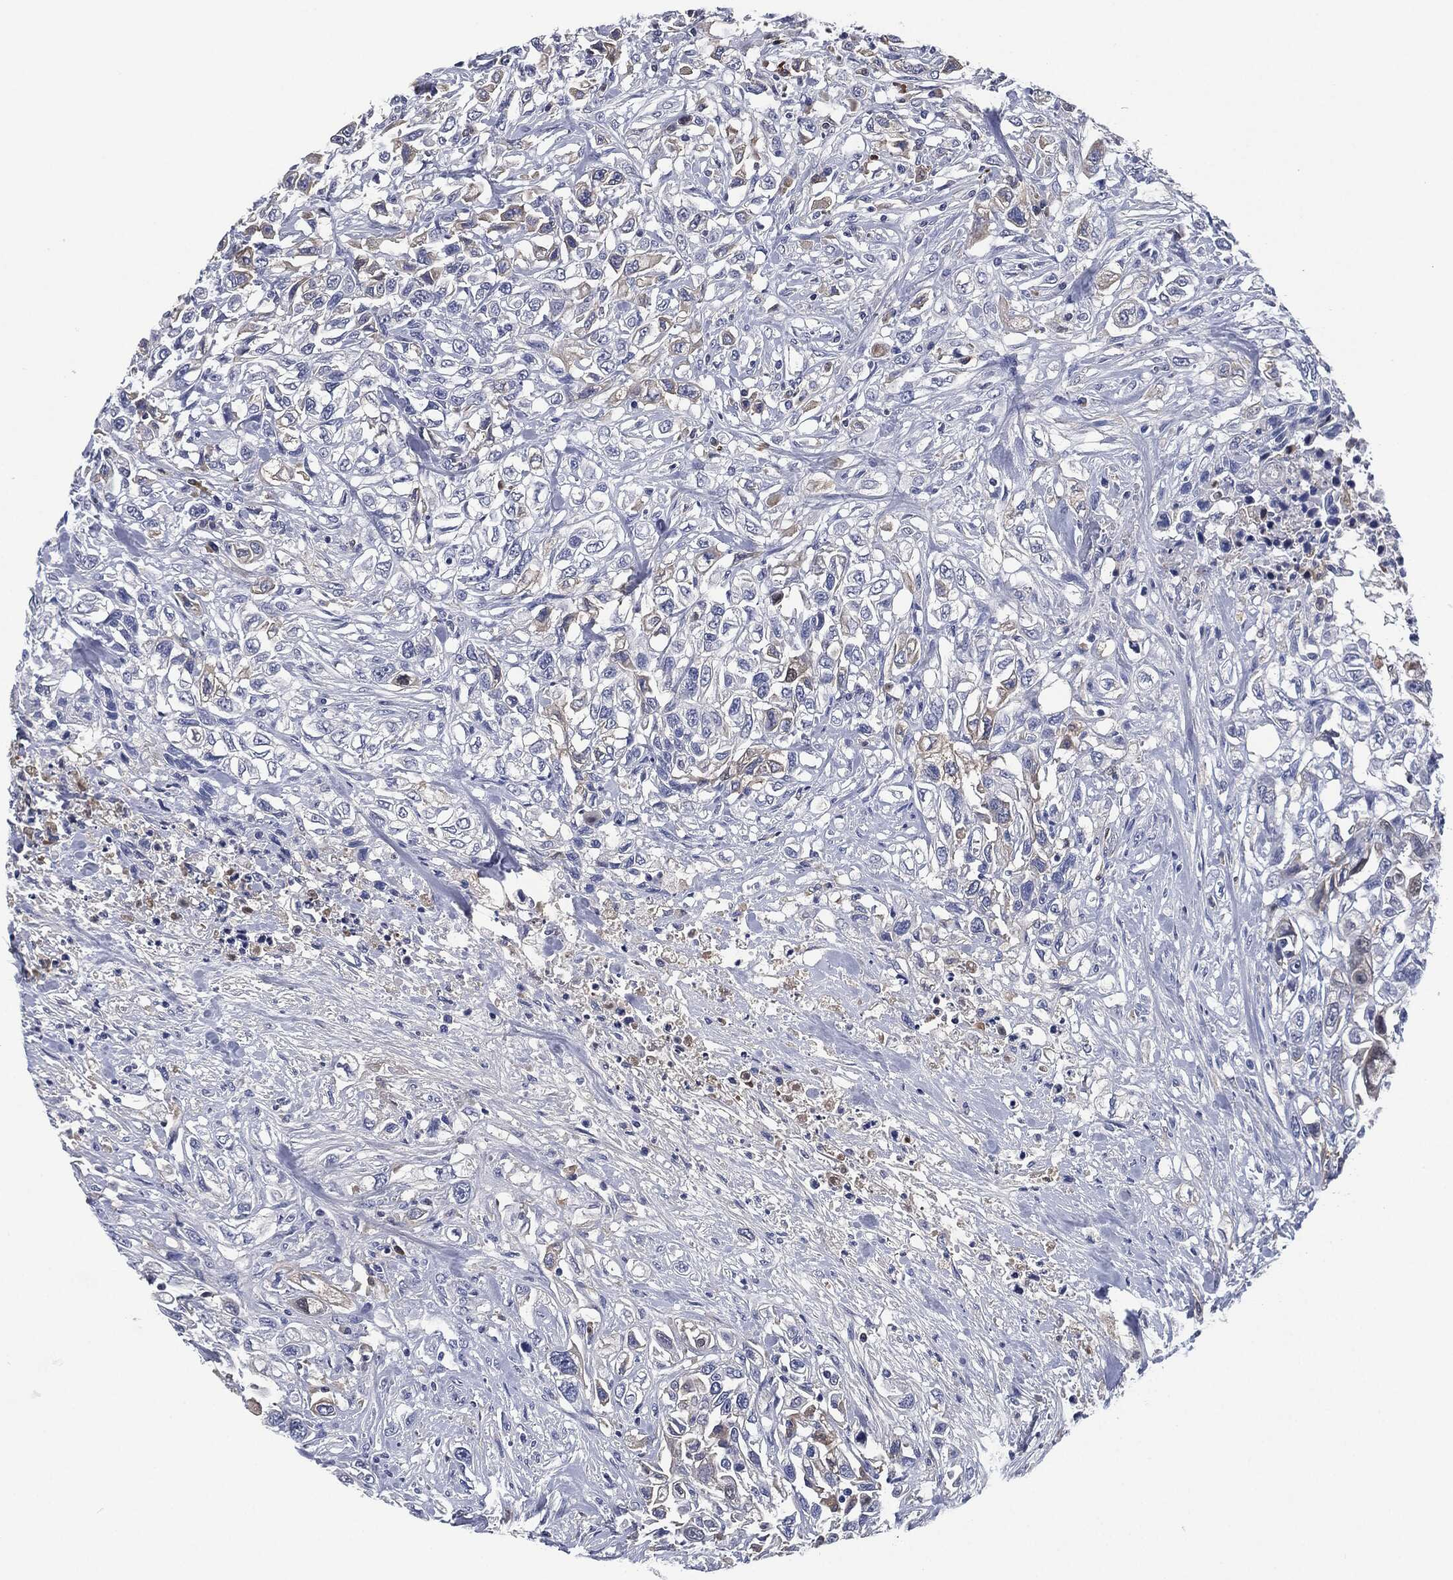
{"staining": {"intensity": "negative", "quantity": "none", "location": "none"}, "tissue": "urothelial cancer", "cell_type": "Tumor cells", "image_type": "cancer", "snomed": [{"axis": "morphology", "description": "Urothelial carcinoma, High grade"}, {"axis": "topography", "description": "Urinary bladder"}], "caption": "High-grade urothelial carcinoma stained for a protein using immunohistochemistry demonstrates no expression tumor cells.", "gene": "SIGLEC7", "patient": {"sex": "female", "age": 56}}